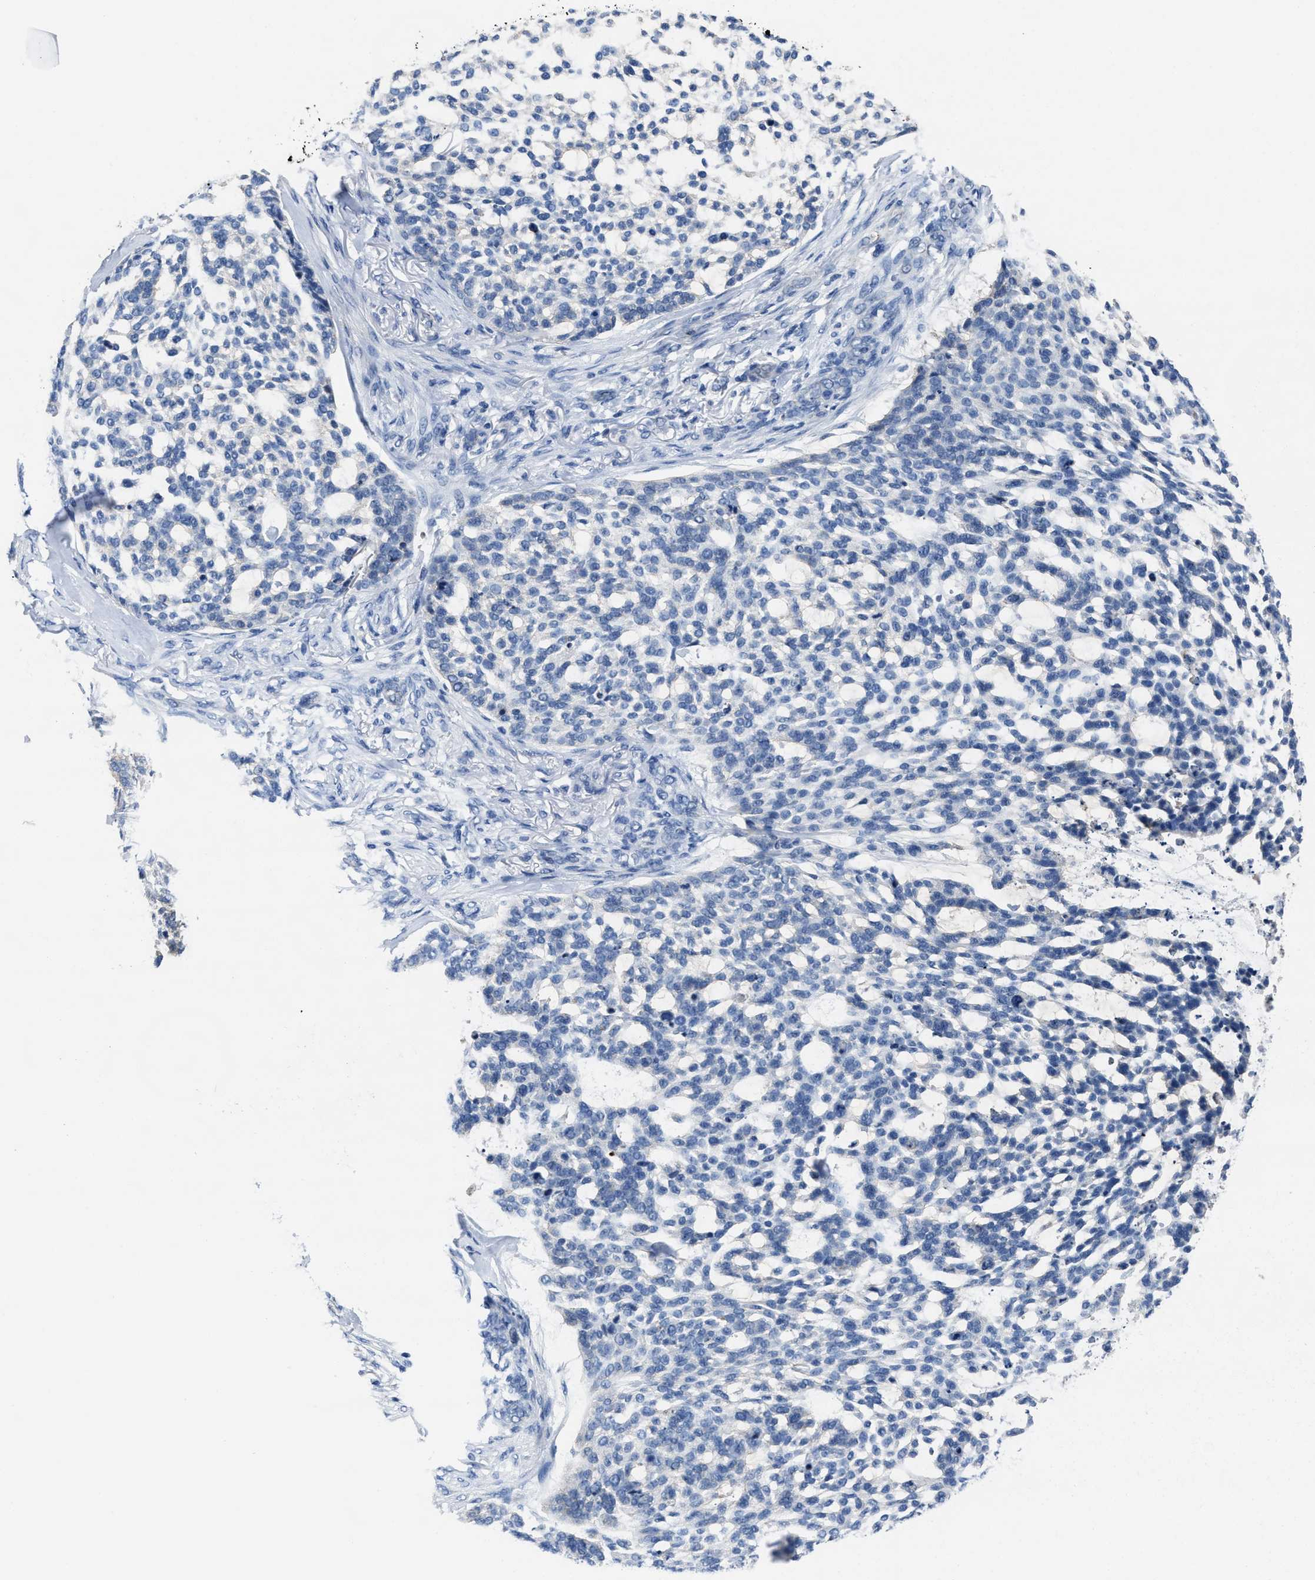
{"staining": {"intensity": "negative", "quantity": "none", "location": "none"}, "tissue": "skin cancer", "cell_type": "Tumor cells", "image_type": "cancer", "snomed": [{"axis": "morphology", "description": "Basal cell carcinoma"}, {"axis": "topography", "description": "Skin"}], "caption": "Skin cancer (basal cell carcinoma) was stained to show a protein in brown. There is no significant staining in tumor cells.", "gene": "GHITM", "patient": {"sex": "female", "age": 64}}